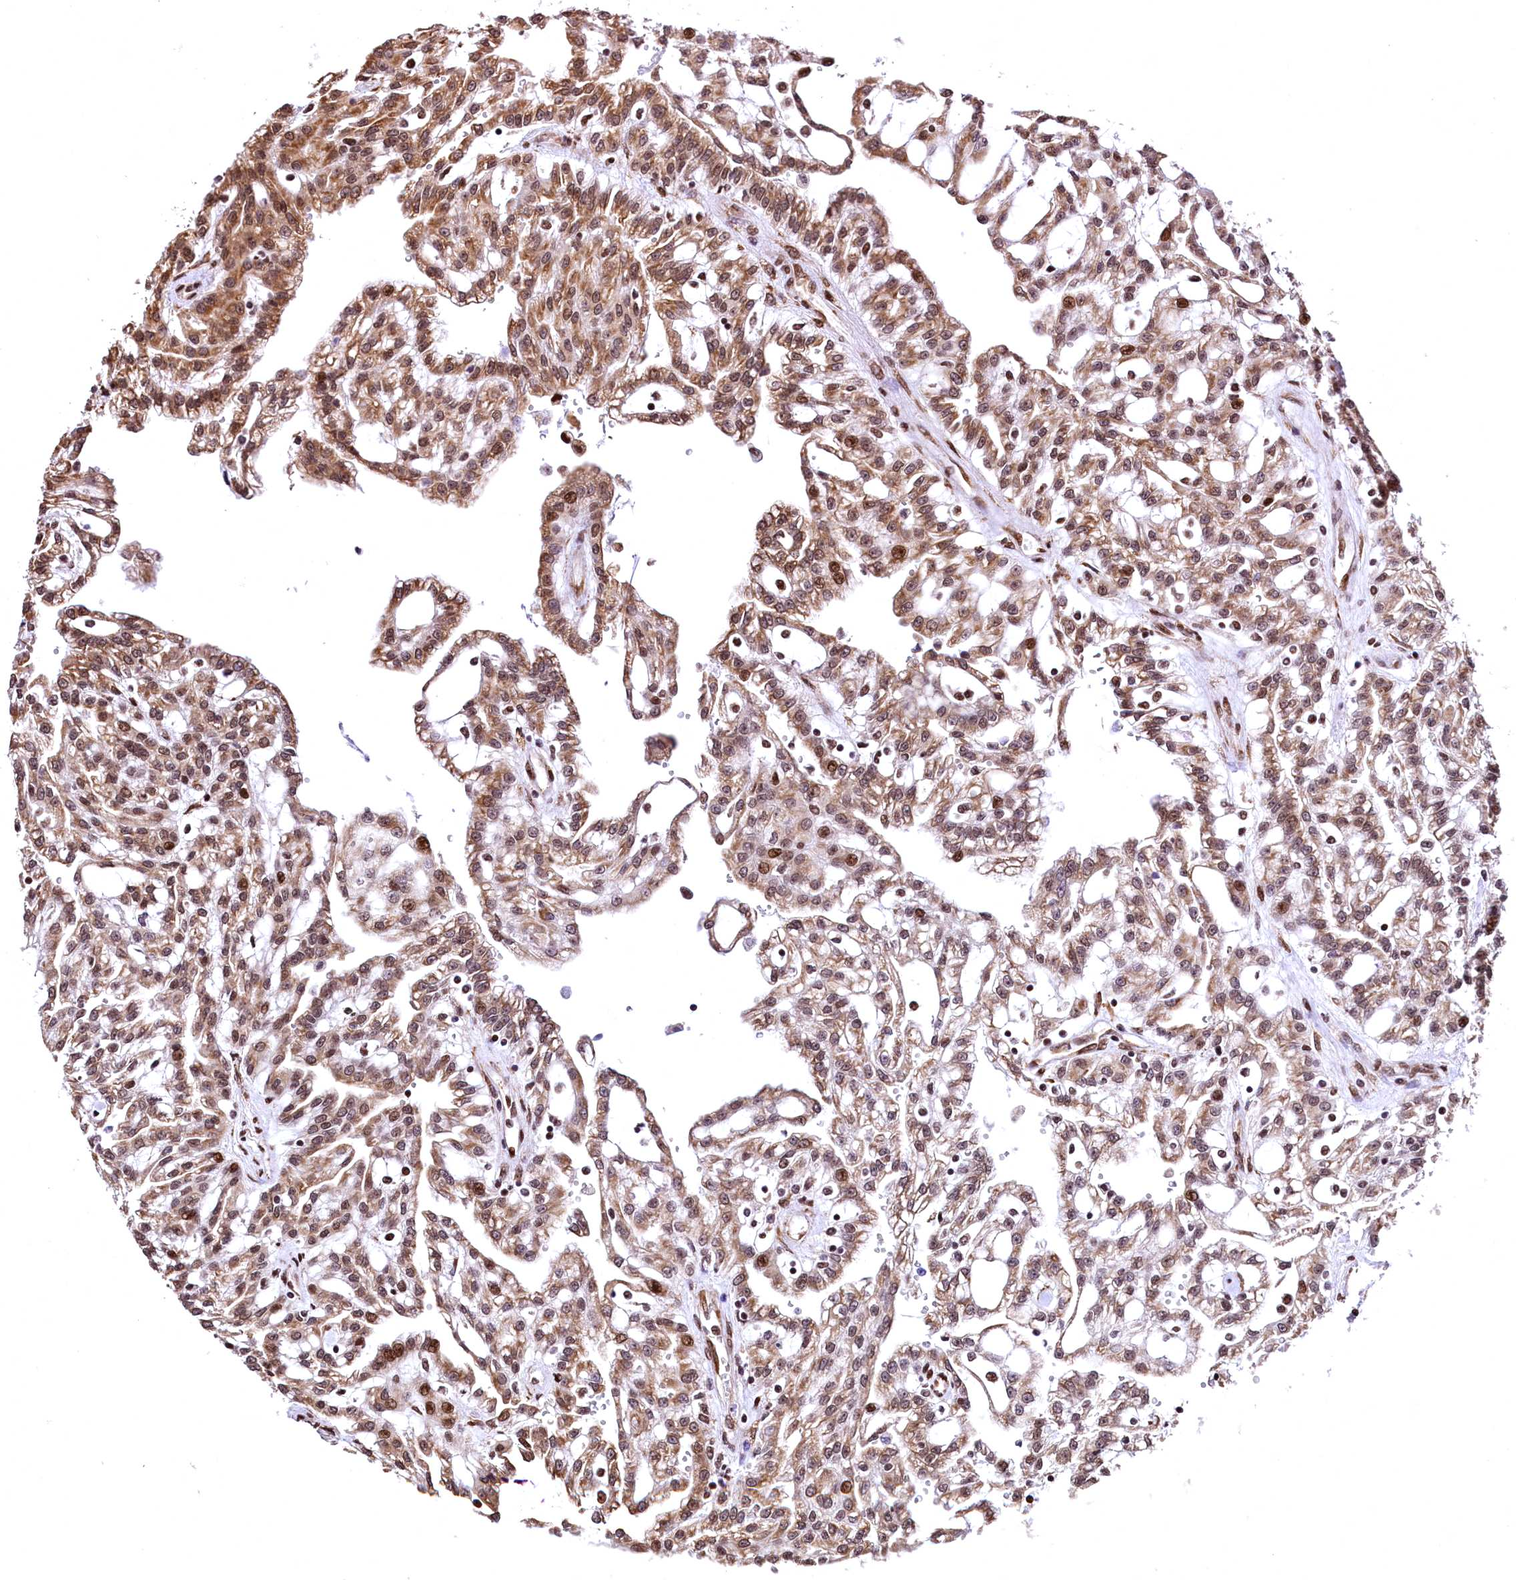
{"staining": {"intensity": "moderate", "quantity": ">75%", "location": "cytoplasmic/membranous,nuclear"}, "tissue": "renal cancer", "cell_type": "Tumor cells", "image_type": "cancer", "snomed": [{"axis": "morphology", "description": "Adenocarcinoma, NOS"}, {"axis": "topography", "description": "Kidney"}], "caption": "This is an image of immunohistochemistry staining of renal cancer (adenocarcinoma), which shows moderate expression in the cytoplasmic/membranous and nuclear of tumor cells.", "gene": "PDS5B", "patient": {"sex": "male", "age": 63}}